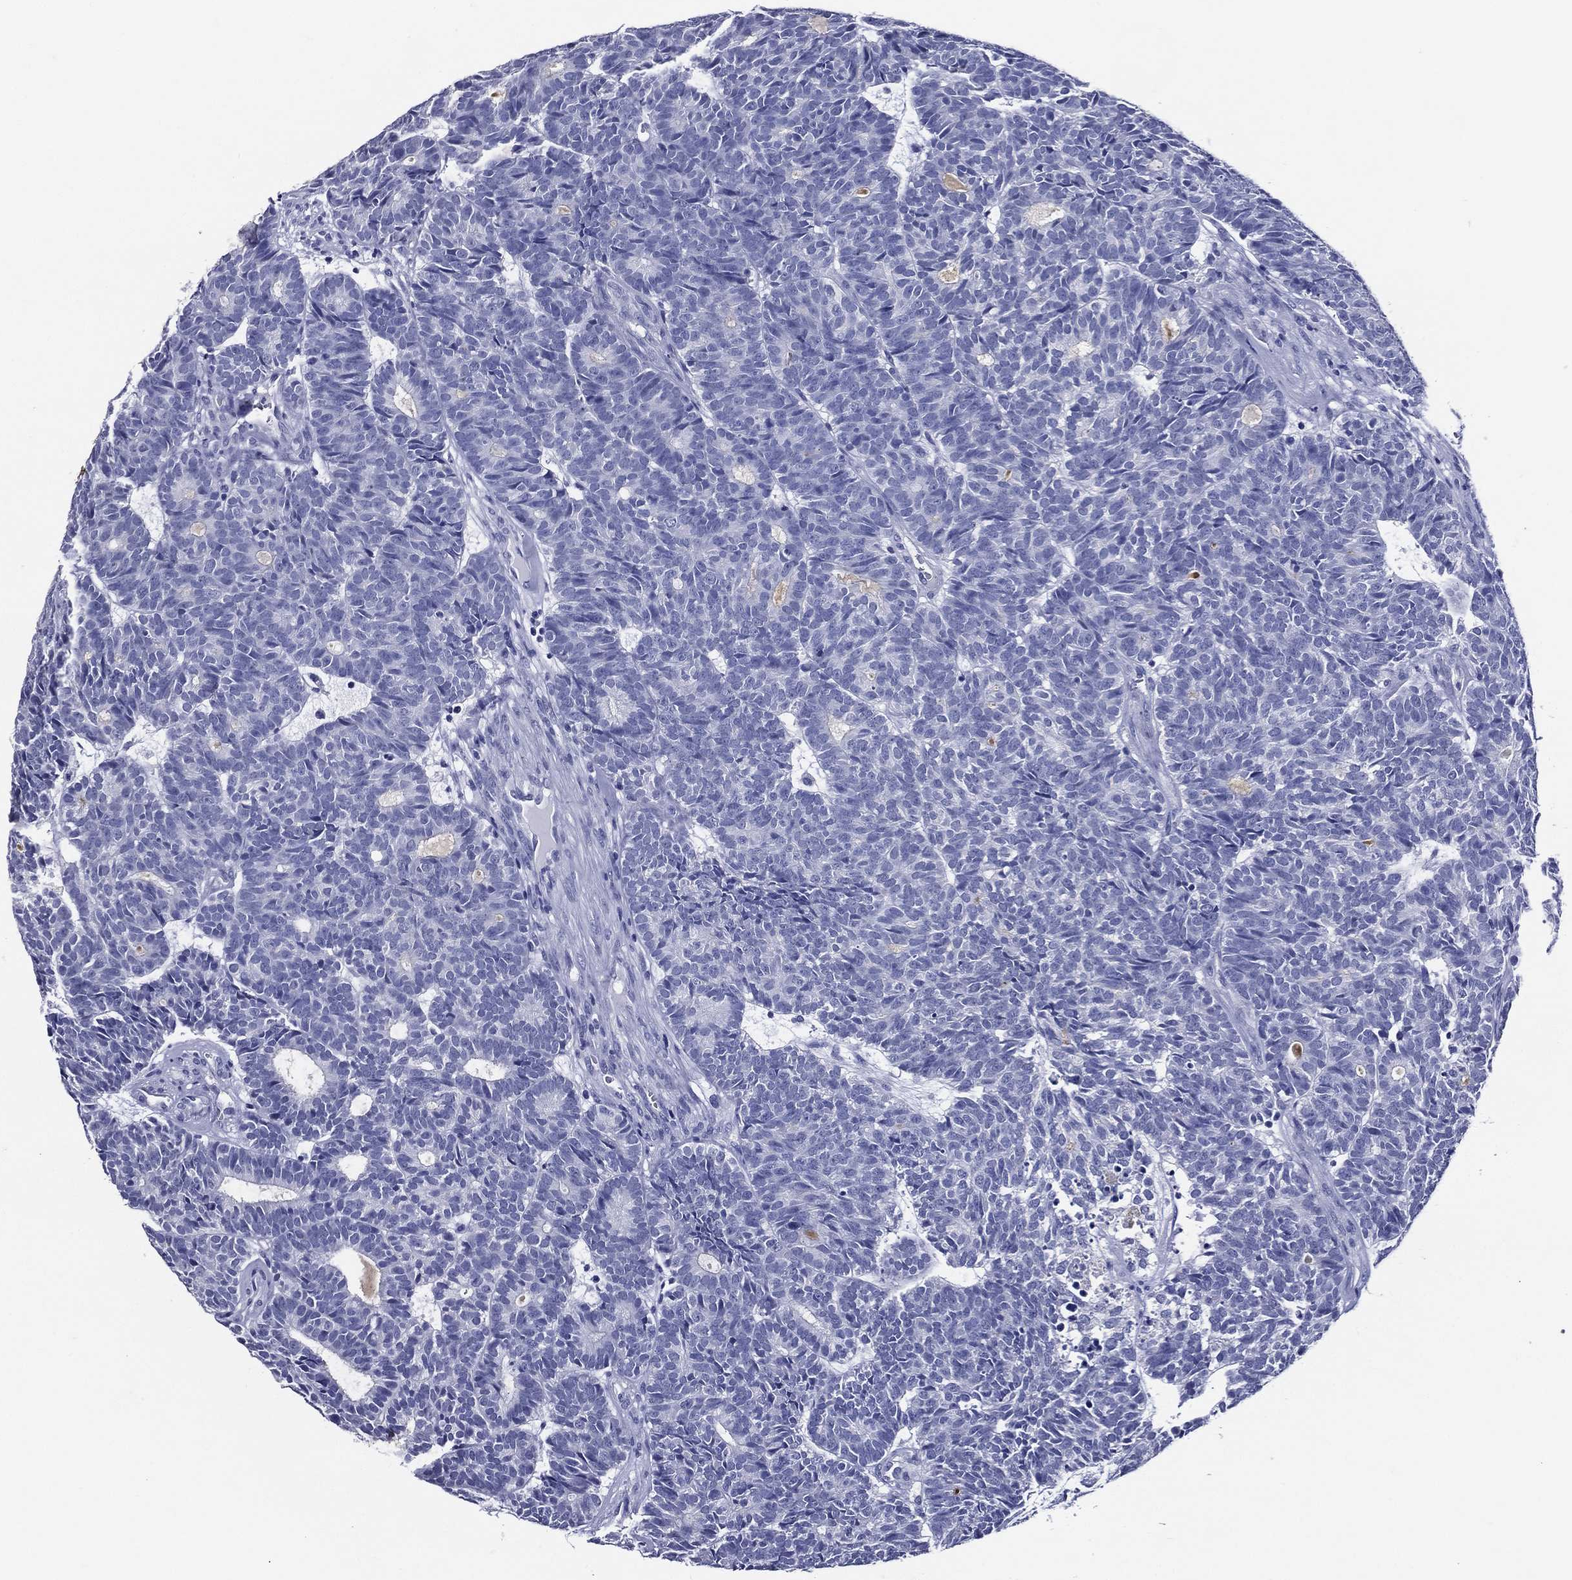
{"staining": {"intensity": "negative", "quantity": "none", "location": "none"}, "tissue": "head and neck cancer", "cell_type": "Tumor cells", "image_type": "cancer", "snomed": [{"axis": "morphology", "description": "Adenocarcinoma, NOS"}, {"axis": "topography", "description": "Head-Neck"}], "caption": "Adenocarcinoma (head and neck) stained for a protein using immunohistochemistry exhibits no positivity tumor cells.", "gene": "ACE2", "patient": {"sex": "female", "age": 81}}